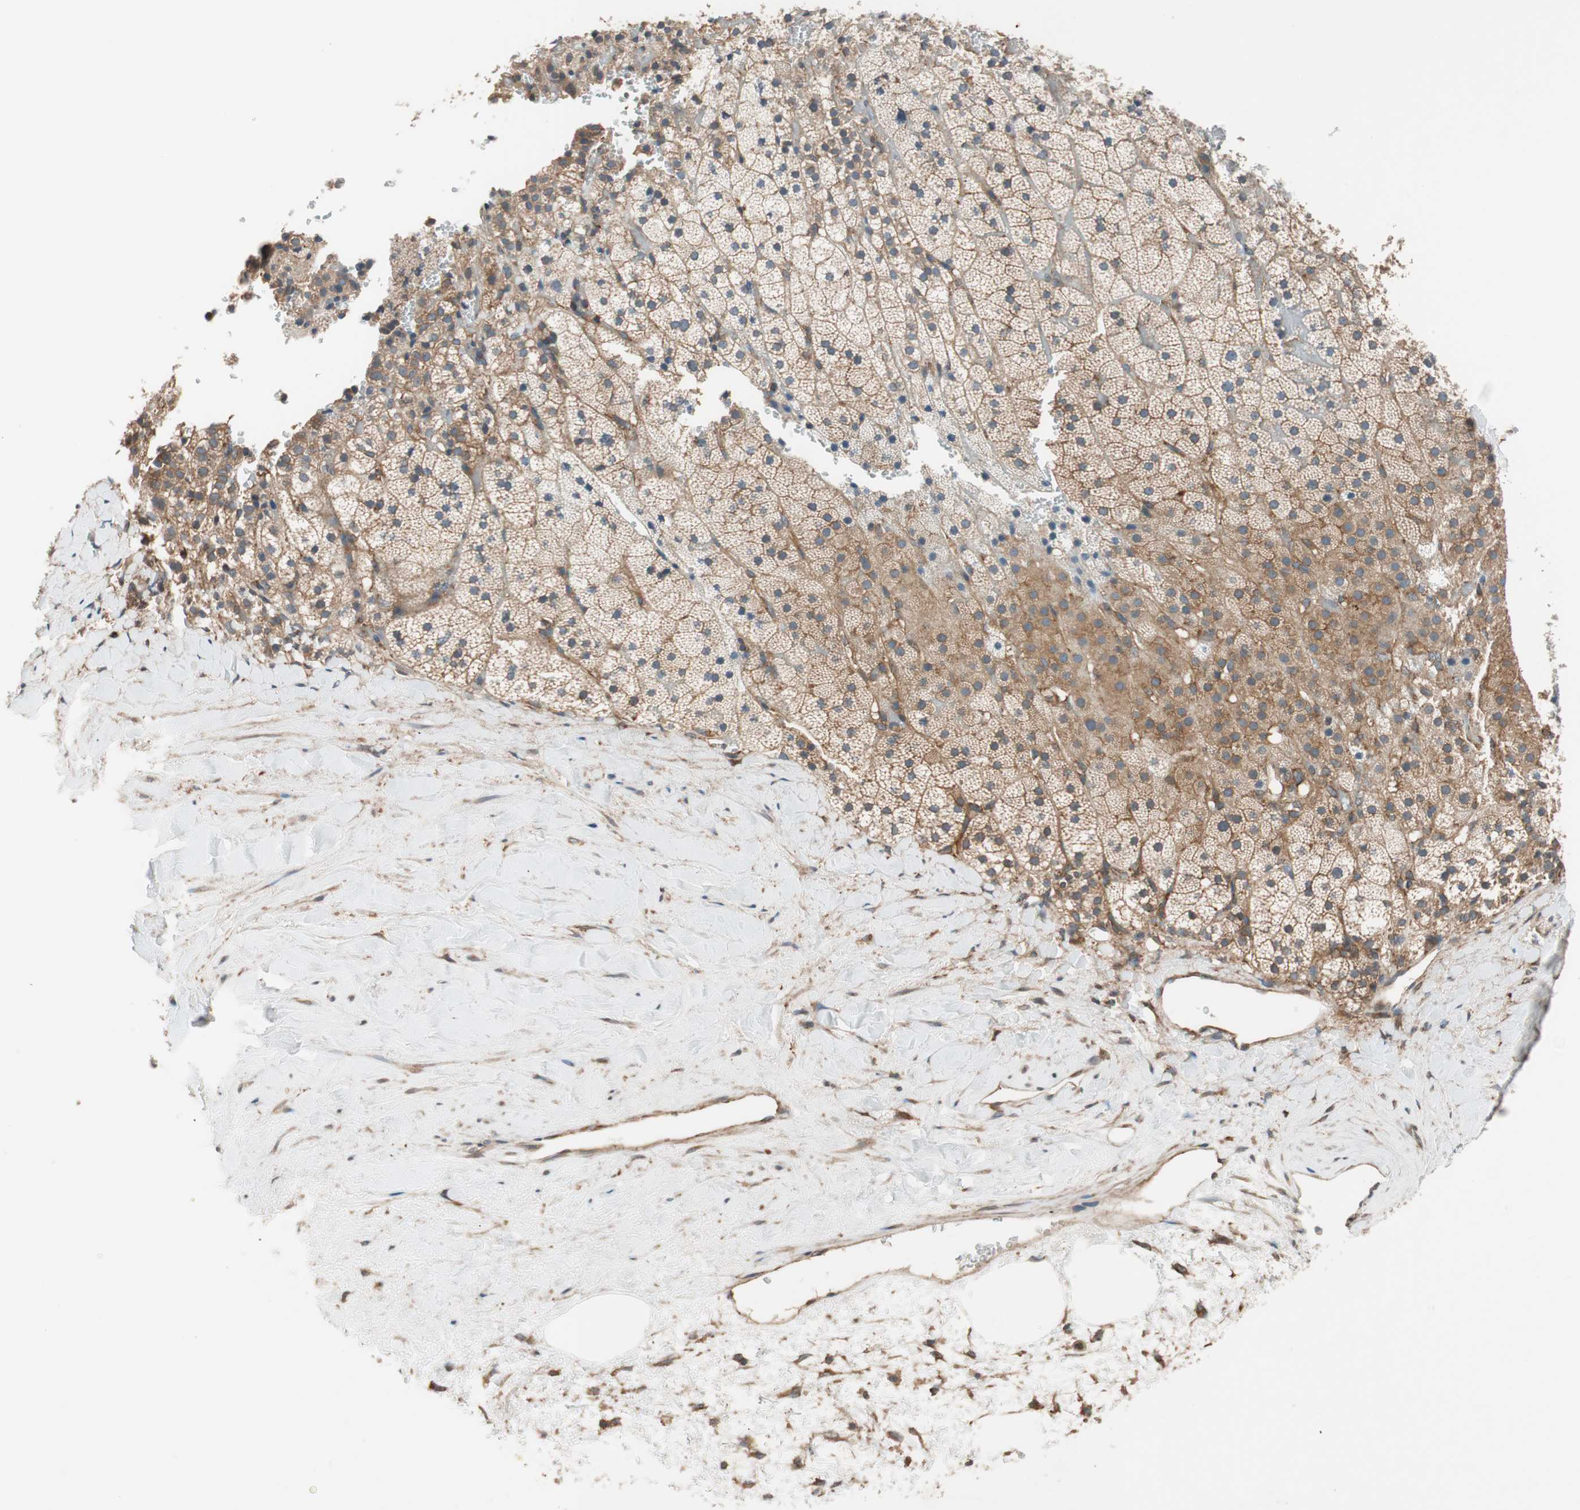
{"staining": {"intensity": "moderate", "quantity": ">75%", "location": "cytoplasmic/membranous"}, "tissue": "adrenal gland", "cell_type": "Glandular cells", "image_type": "normal", "snomed": [{"axis": "morphology", "description": "Normal tissue, NOS"}, {"axis": "topography", "description": "Adrenal gland"}], "caption": "This image demonstrates immunohistochemistry (IHC) staining of normal human adrenal gland, with medium moderate cytoplasmic/membranous expression in approximately >75% of glandular cells.", "gene": "WASL", "patient": {"sex": "male", "age": 35}}